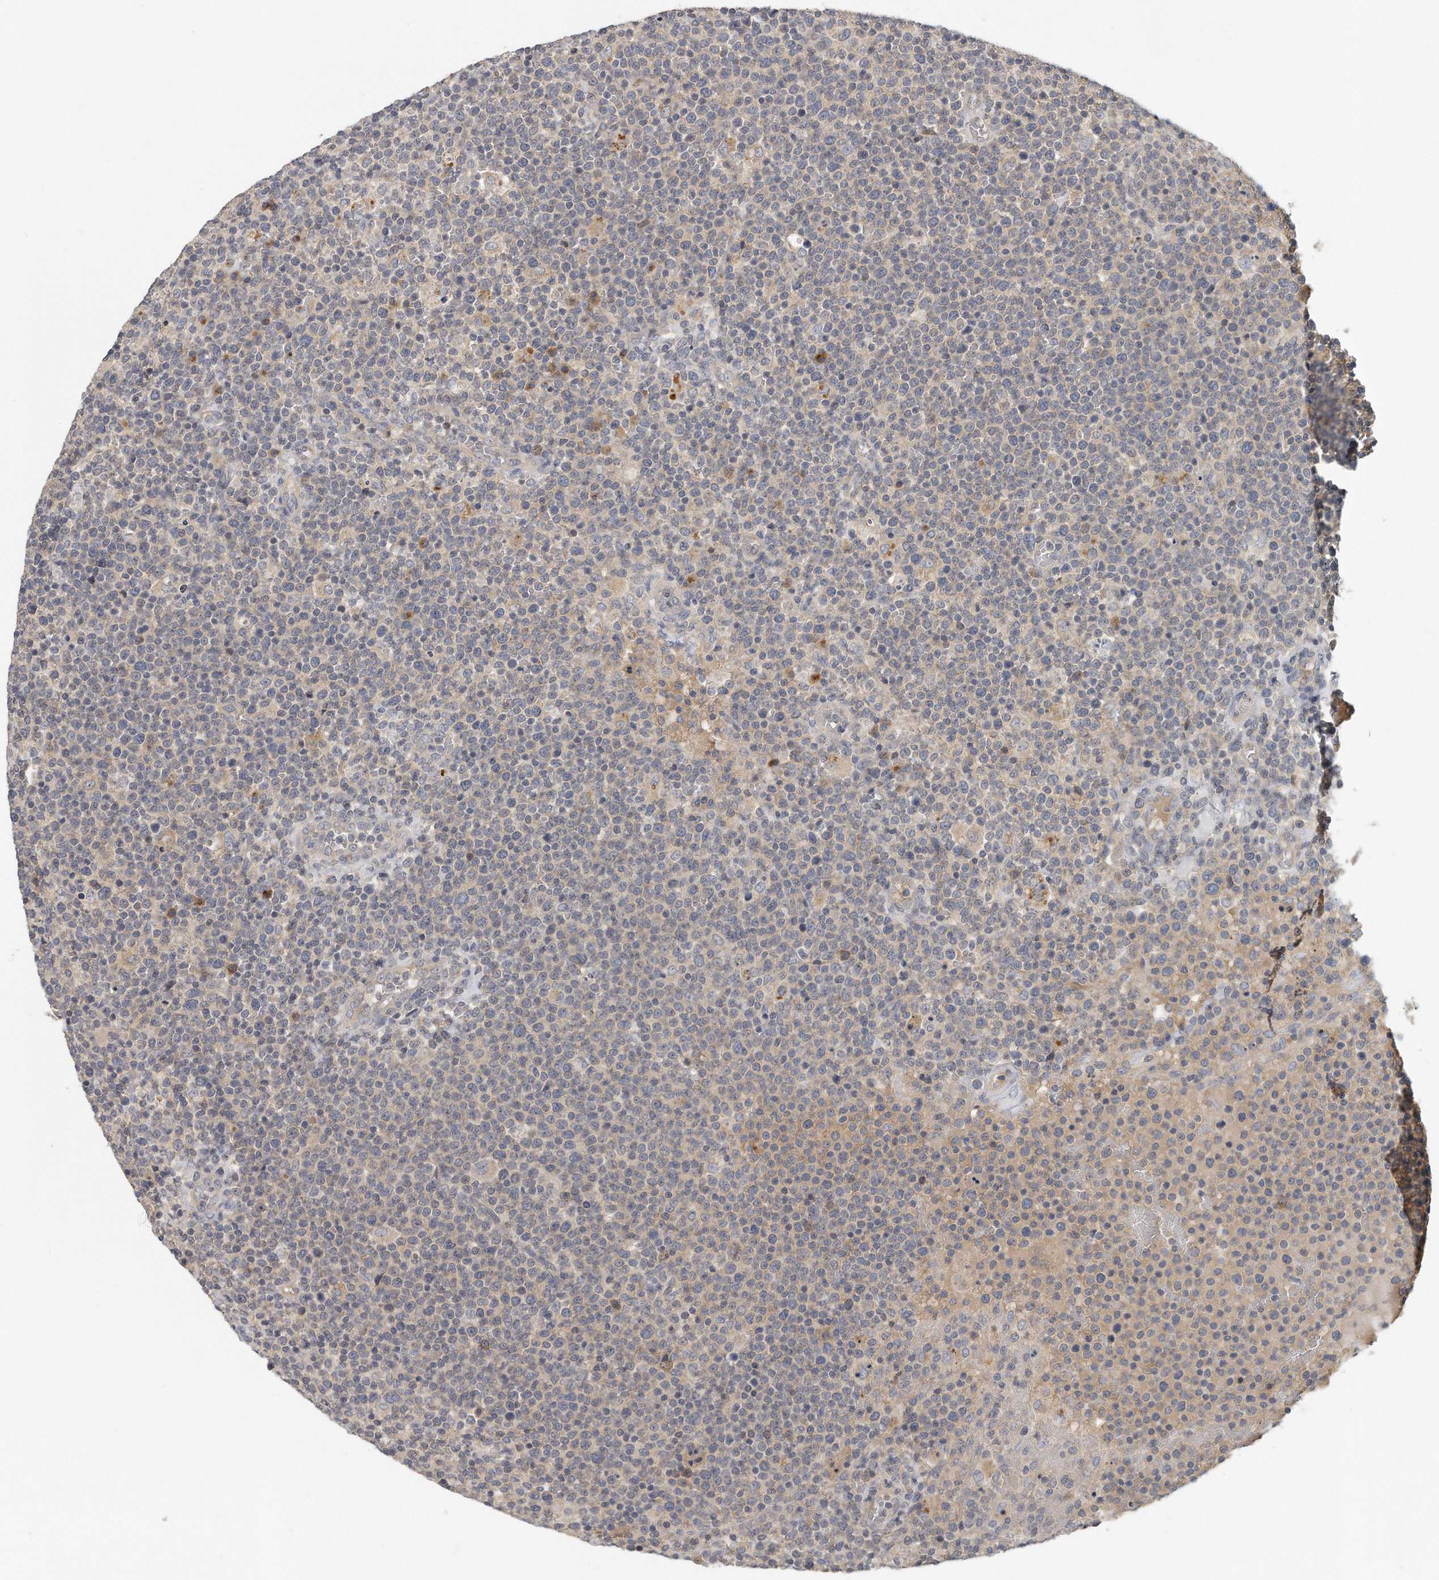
{"staining": {"intensity": "weak", "quantity": "<25%", "location": "cytoplasmic/membranous"}, "tissue": "lymphoma", "cell_type": "Tumor cells", "image_type": "cancer", "snomed": [{"axis": "morphology", "description": "Malignant lymphoma, non-Hodgkin's type, High grade"}, {"axis": "topography", "description": "Lymph node"}], "caption": "The immunohistochemistry micrograph has no significant positivity in tumor cells of high-grade malignant lymphoma, non-Hodgkin's type tissue. Nuclei are stained in blue.", "gene": "TRAPPC14", "patient": {"sex": "male", "age": 61}}